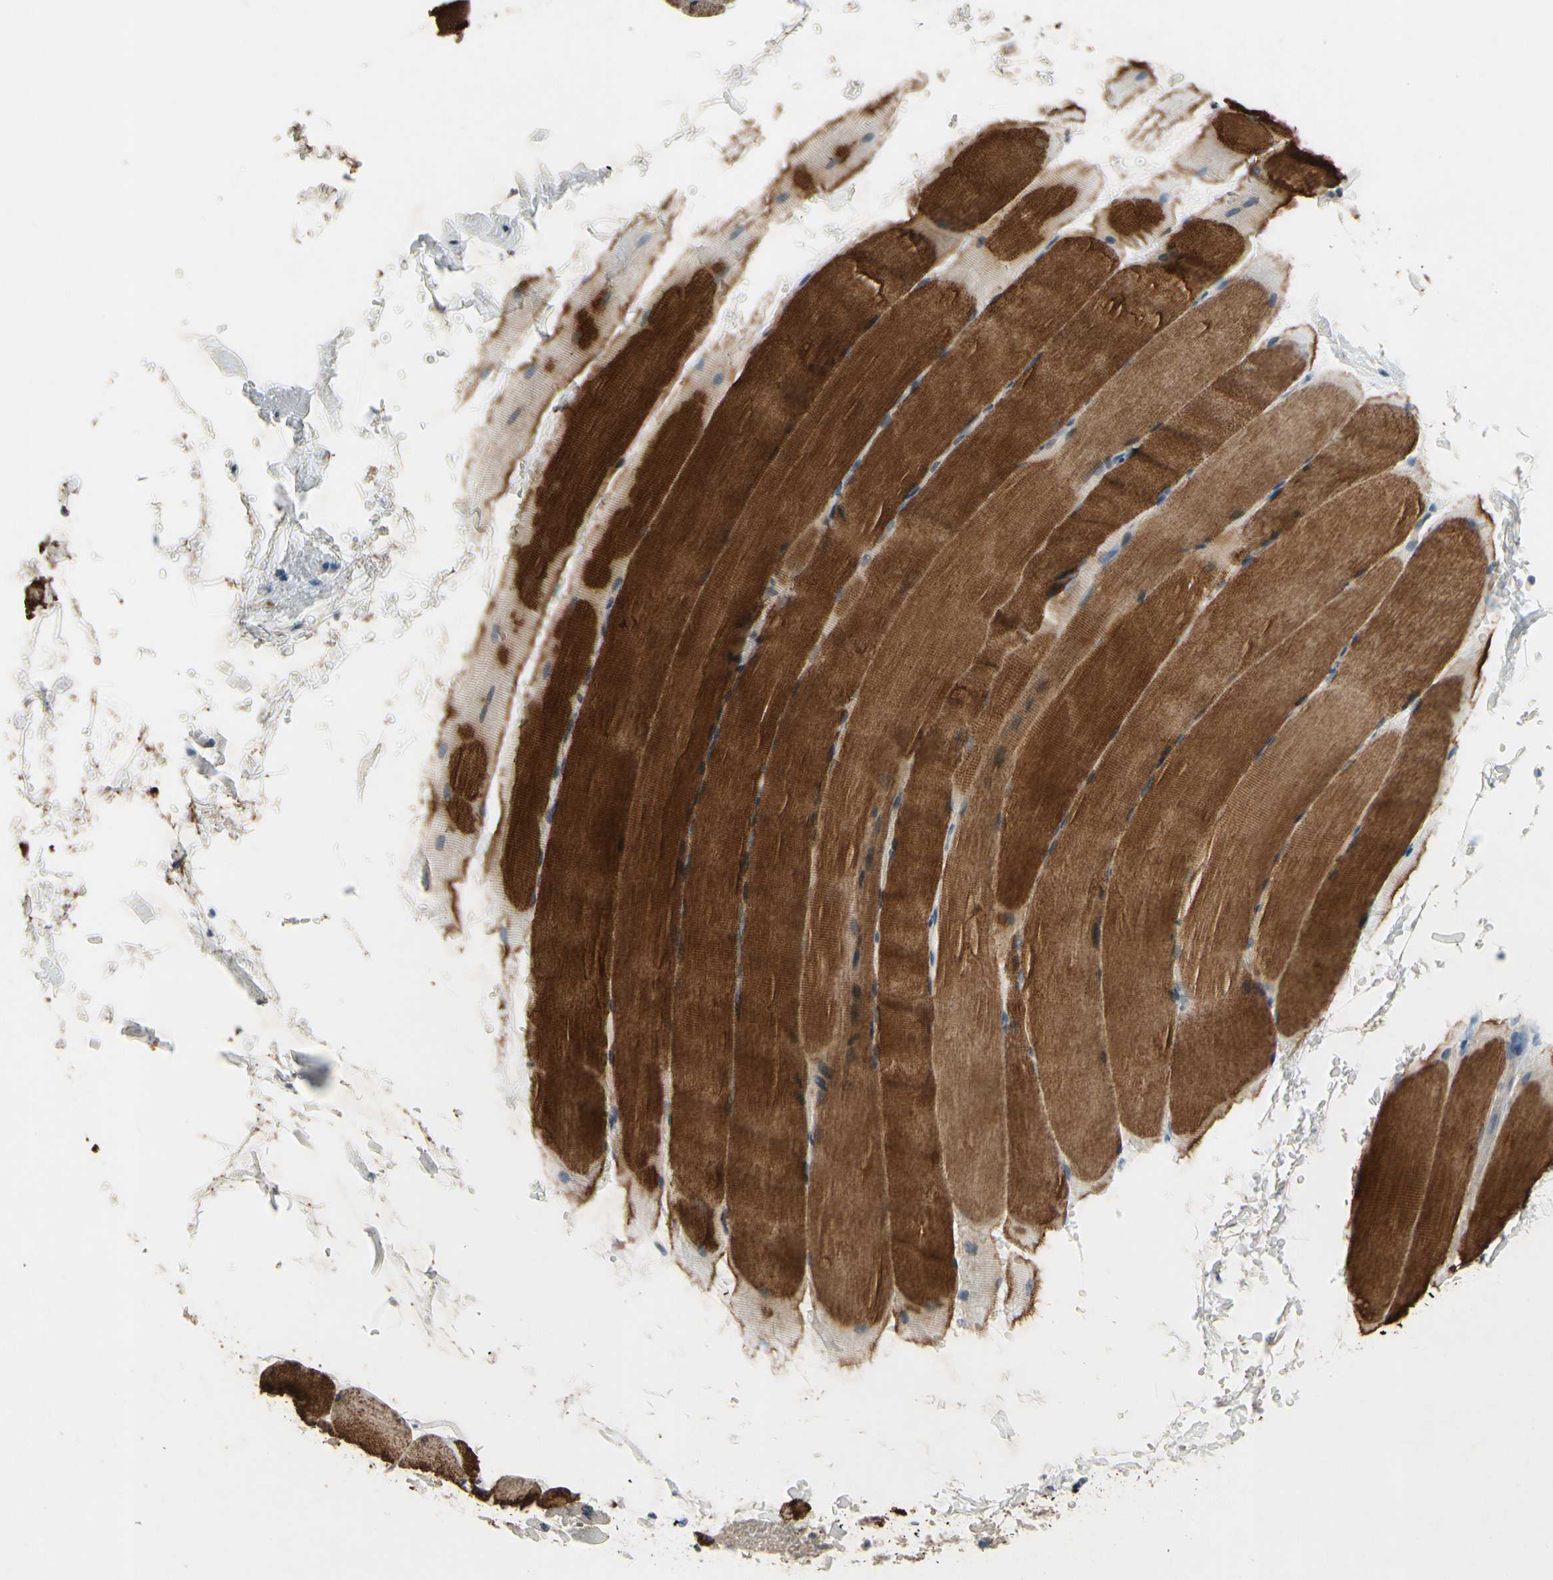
{"staining": {"intensity": "strong", "quantity": ">75%", "location": "cytoplasmic/membranous"}, "tissue": "skeletal muscle", "cell_type": "Myocytes", "image_type": "normal", "snomed": [{"axis": "morphology", "description": "Normal tissue, NOS"}, {"axis": "topography", "description": "Skeletal muscle"}, {"axis": "topography", "description": "Parathyroid gland"}], "caption": "A high amount of strong cytoplasmic/membranous staining is present in approximately >75% of myocytes in unremarkable skeletal muscle.", "gene": "PIP5K1B", "patient": {"sex": "female", "age": 37}}